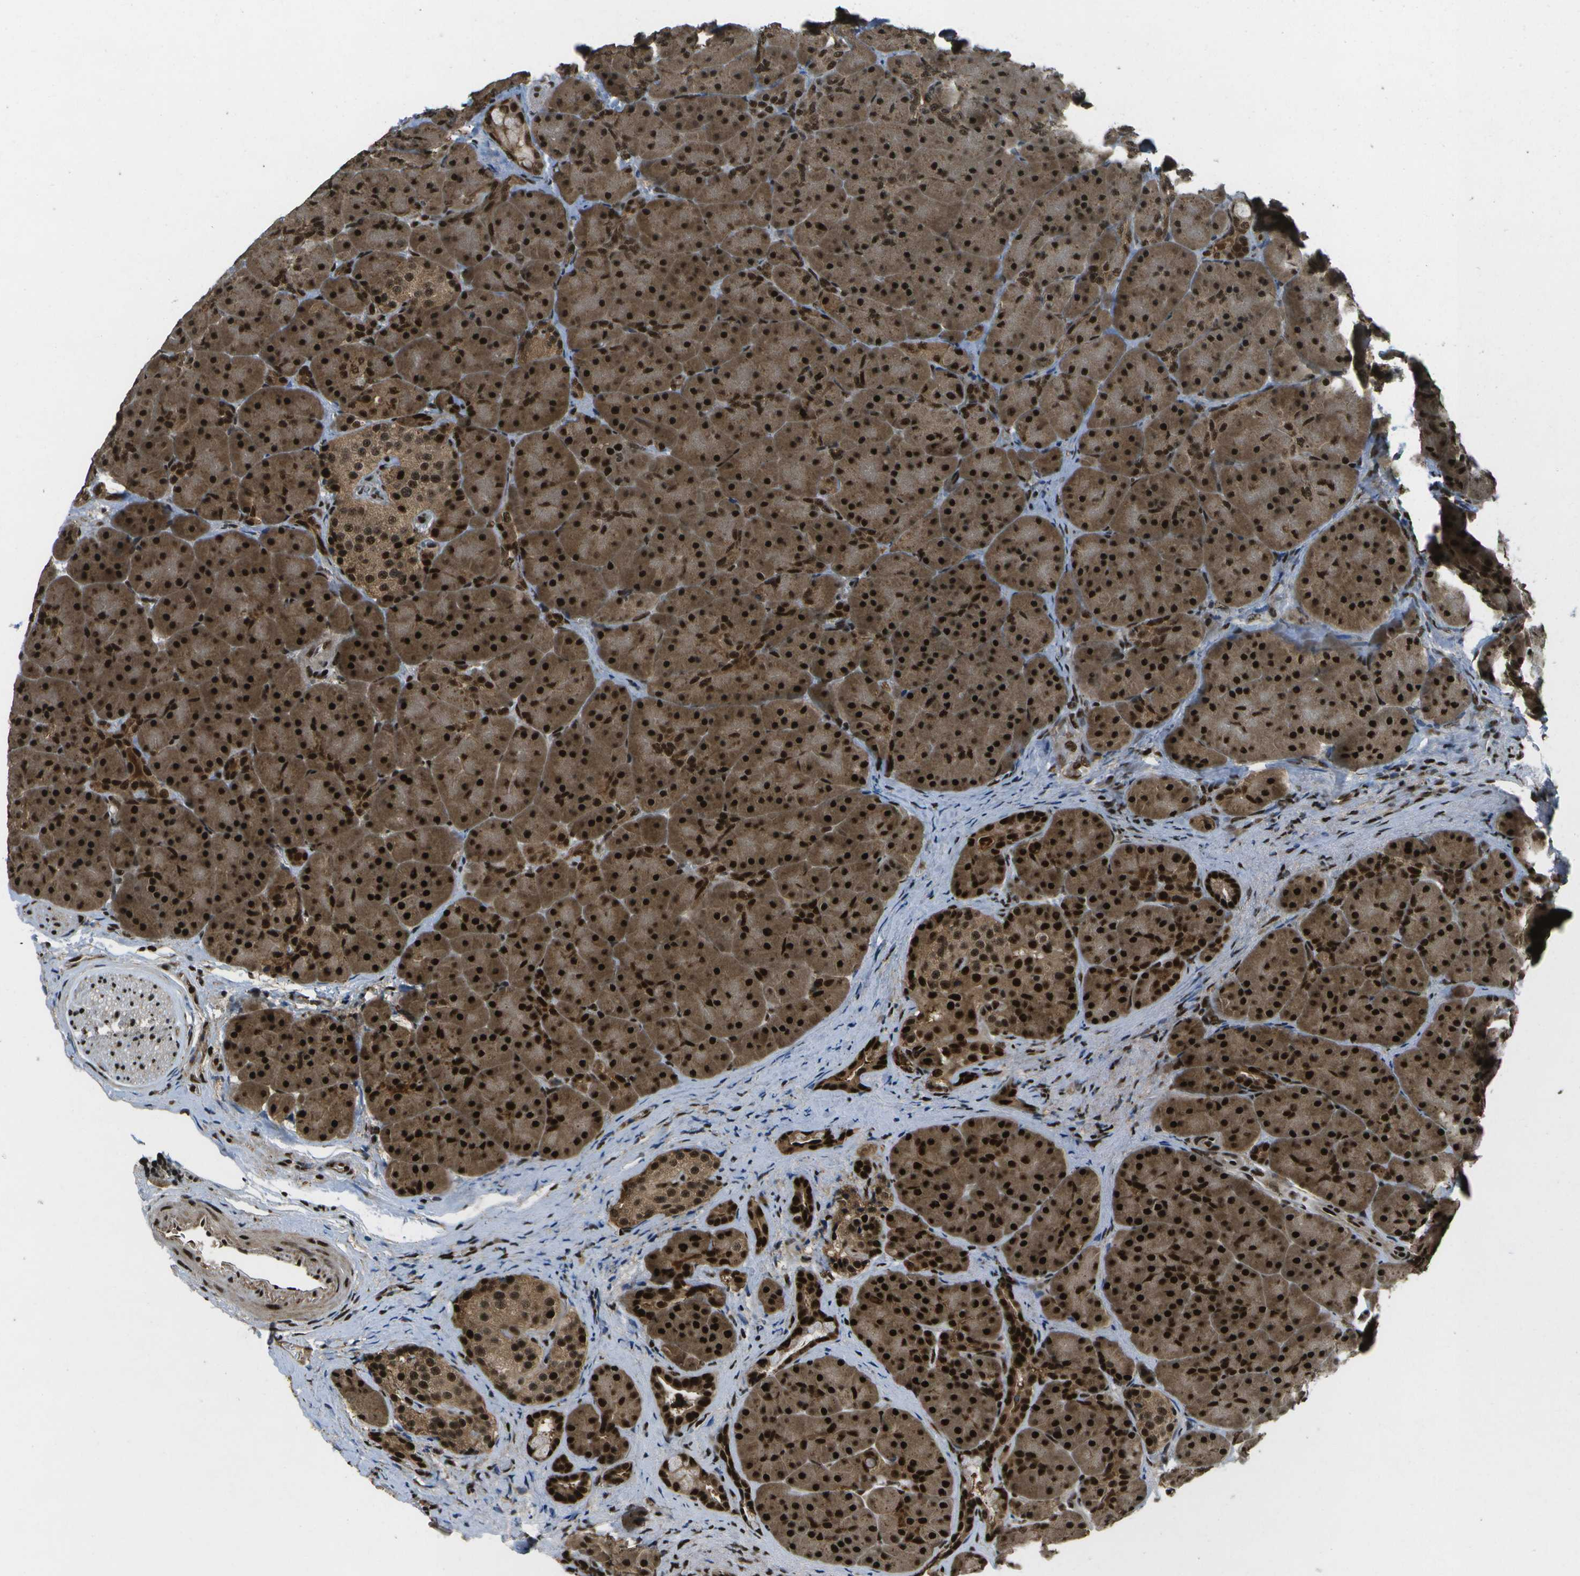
{"staining": {"intensity": "strong", "quantity": ">75%", "location": "cytoplasmic/membranous,nuclear"}, "tissue": "pancreas", "cell_type": "Exocrine glandular cells", "image_type": "normal", "snomed": [{"axis": "morphology", "description": "Normal tissue, NOS"}, {"axis": "topography", "description": "Pancreas"}], "caption": "A brown stain labels strong cytoplasmic/membranous,nuclear staining of a protein in exocrine glandular cells of unremarkable human pancreas. The protein of interest is shown in brown color, while the nuclei are stained blue.", "gene": "GANC", "patient": {"sex": "male", "age": 66}}